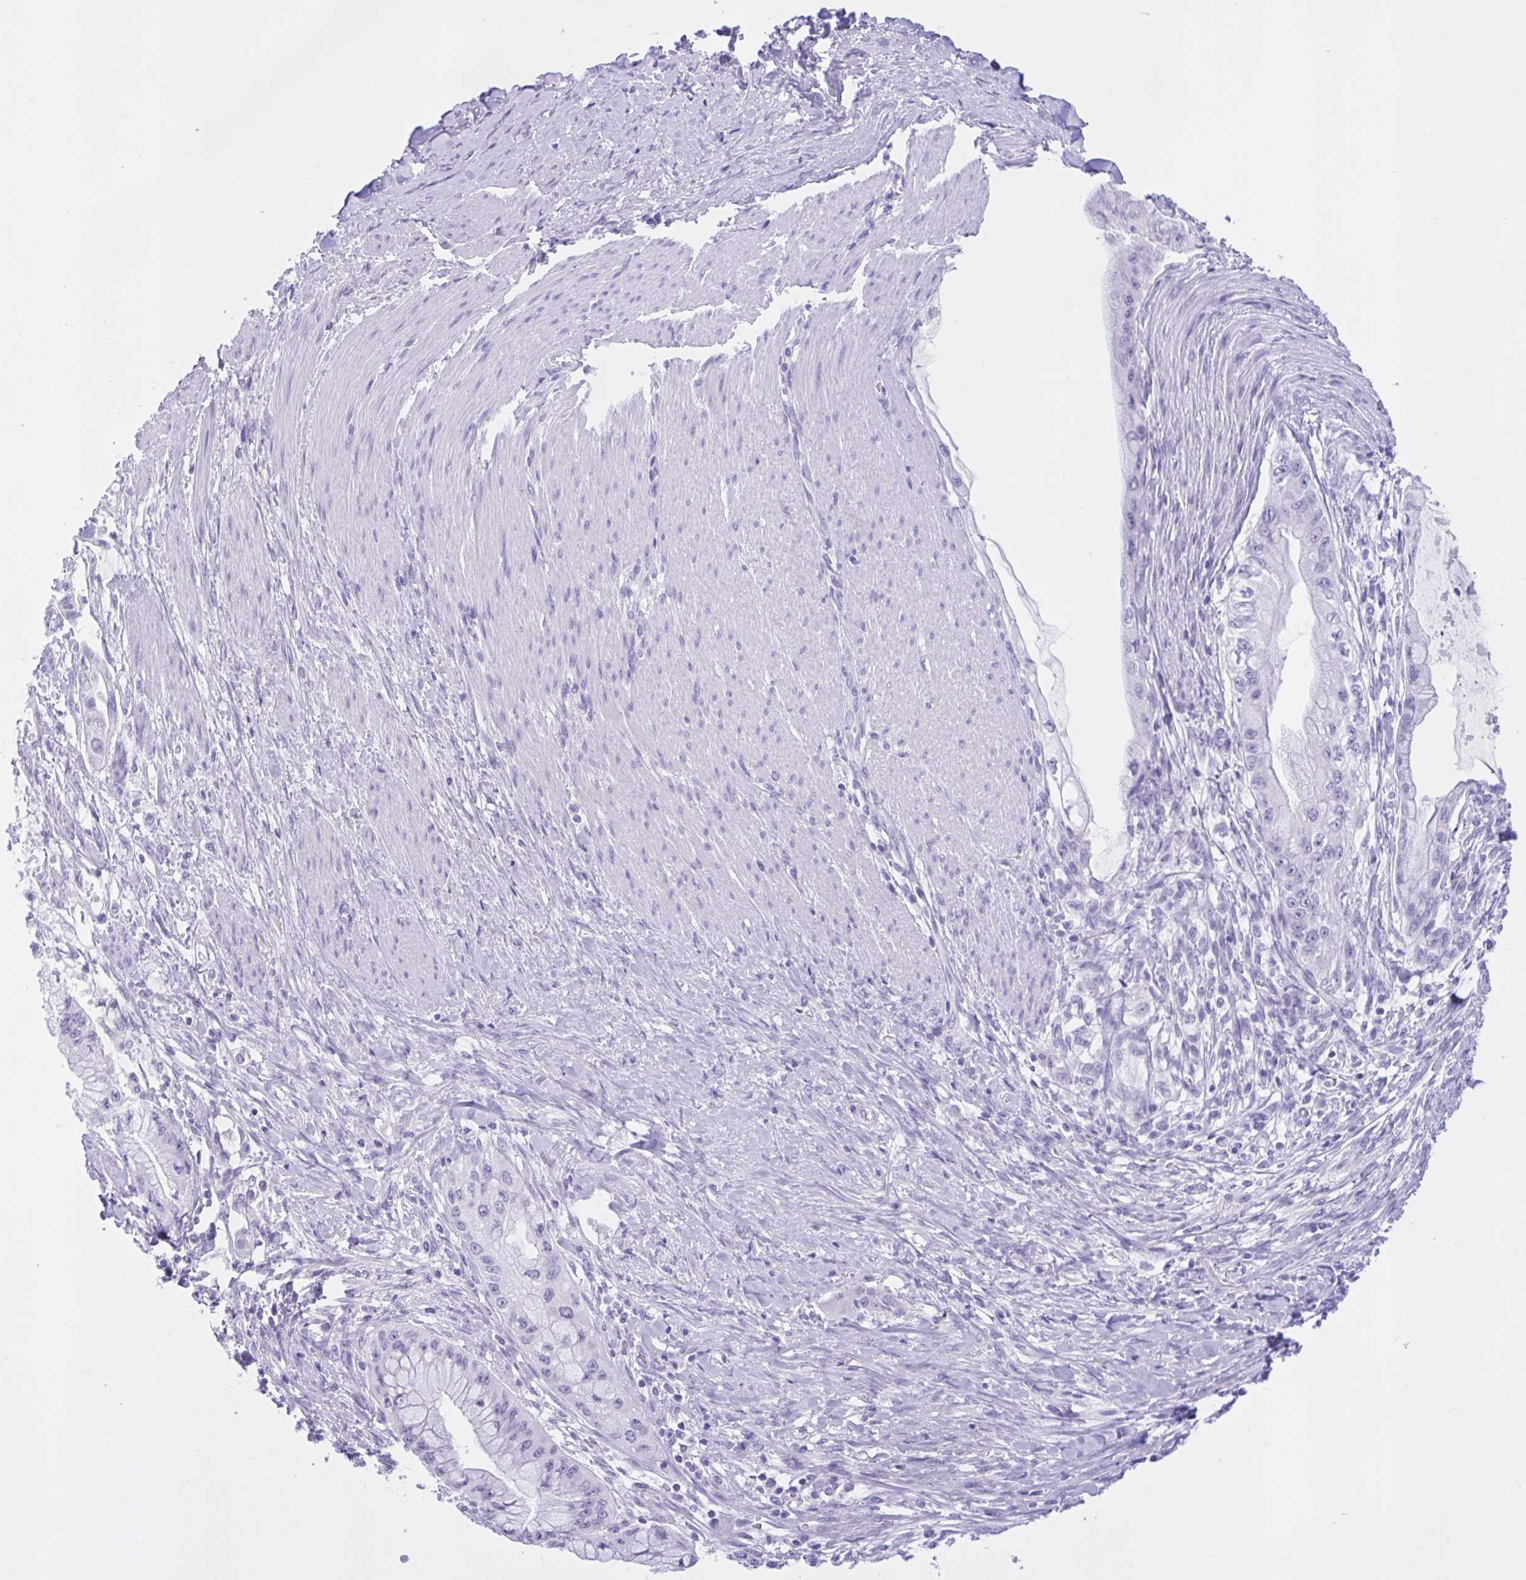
{"staining": {"intensity": "negative", "quantity": "none", "location": "none"}, "tissue": "pancreatic cancer", "cell_type": "Tumor cells", "image_type": "cancer", "snomed": [{"axis": "morphology", "description": "Adenocarcinoma, NOS"}, {"axis": "topography", "description": "Pancreas"}], "caption": "Human pancreatic cancer stained for a protein using immunohistochemistry (IHC) exhibits no staining in tumor cells.", "gene": "ZNF319", "patient": {"sex": "male", "age": 48}}